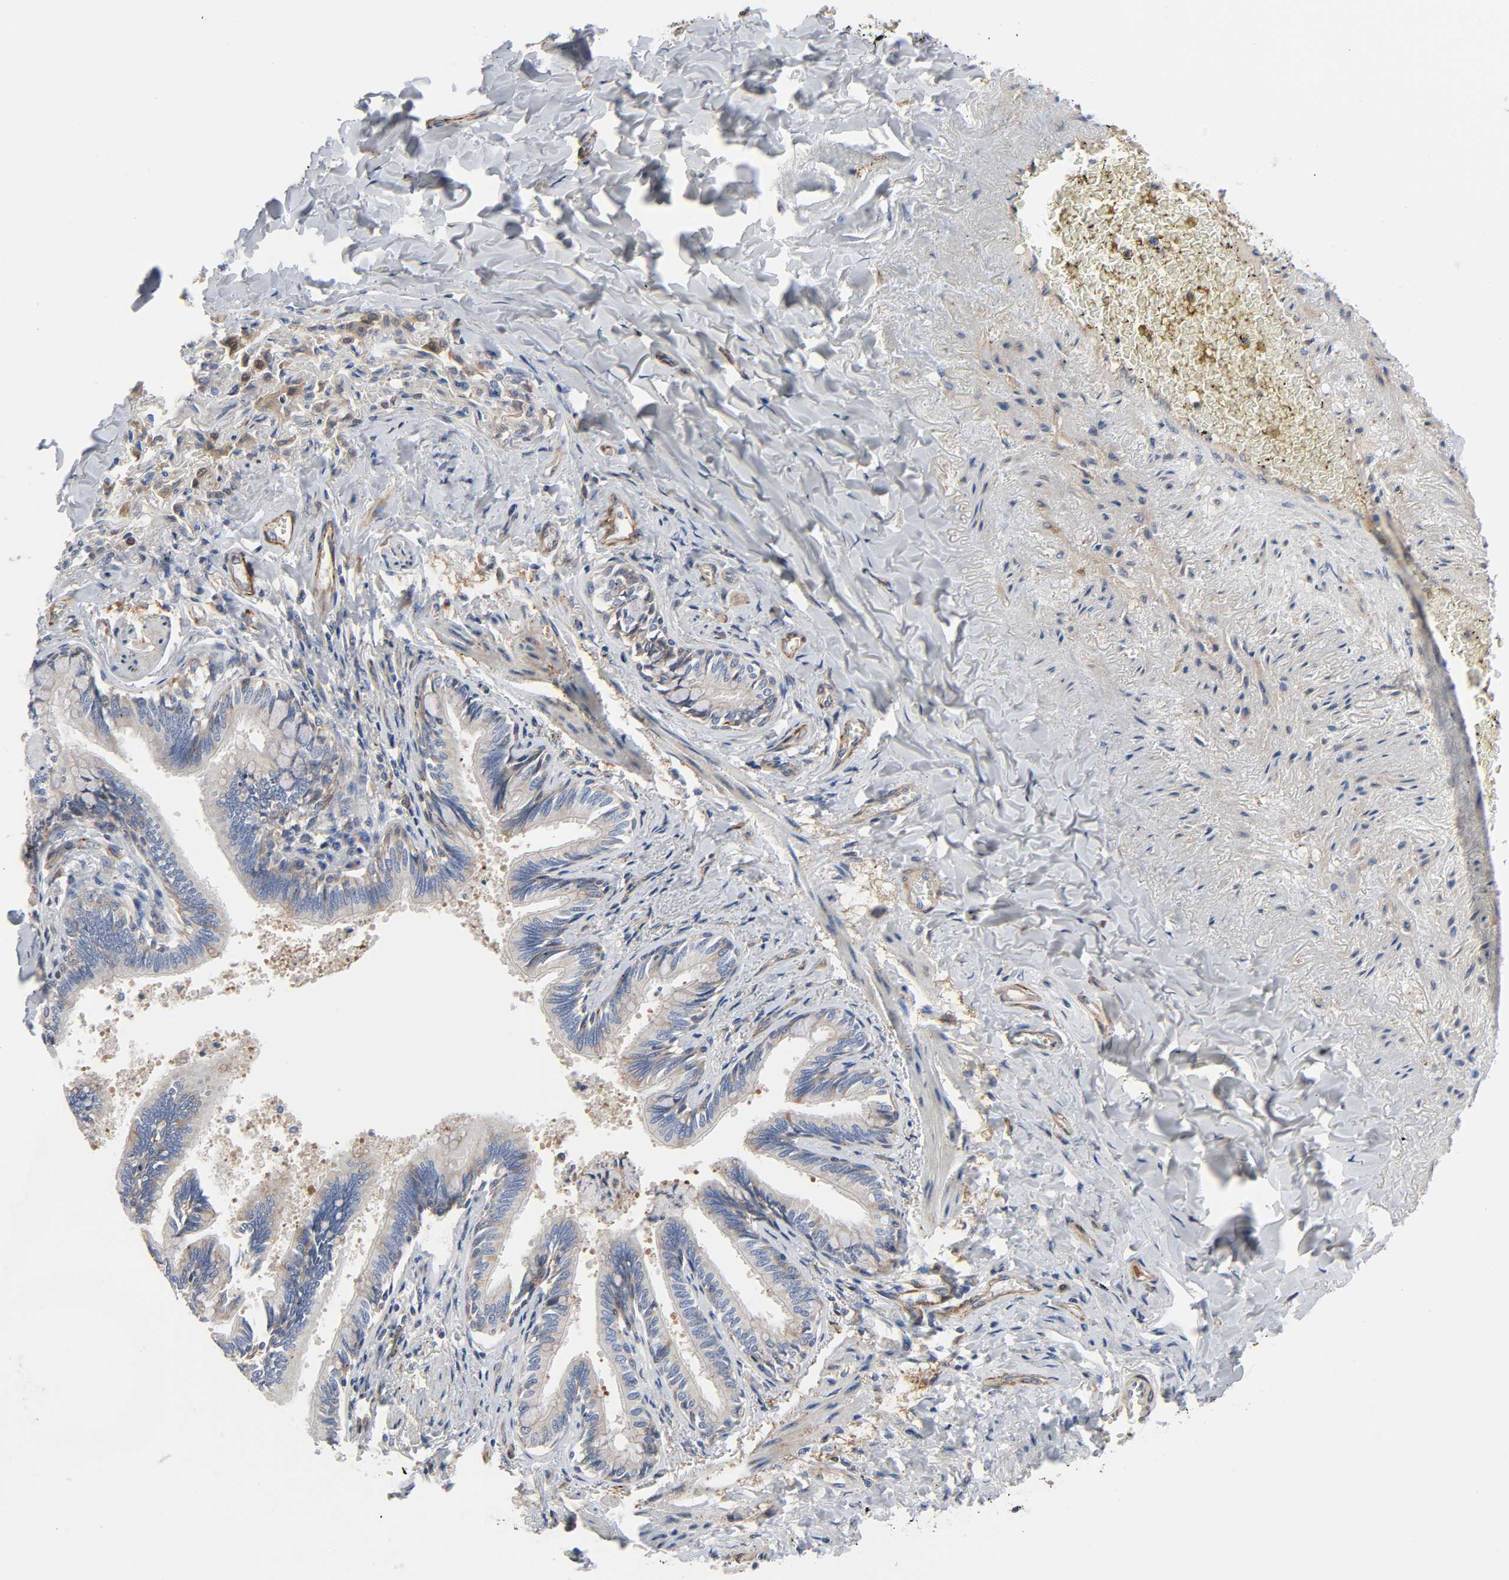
{"staining": {"intensity": "strong", "quantity": ">75%", "location": "cytoplasmic/membranous"}, "tissue": "bronchus", "cell_type": "Respiratory epithelial cells", "image_type": "normal", "snomed": [{"axis": "morphology", "description": "Normal tissue, NOS"}, {"axis": "topography", "description": "Lung"}], "caption": "The micrograph reveals immunohistochemical staining of normal bronchus. There is strong cytoplasmic/membranous positivity is appreciated in approximately >75% of respiratory epithelial cells. The protein of interest is stained brown, and the nuclei are stained in blue (DAB IHC with brightfield microscopy, high magnification).", "gene": "ARHGAP1", "patient": {"sex": "male", "age": 64}}